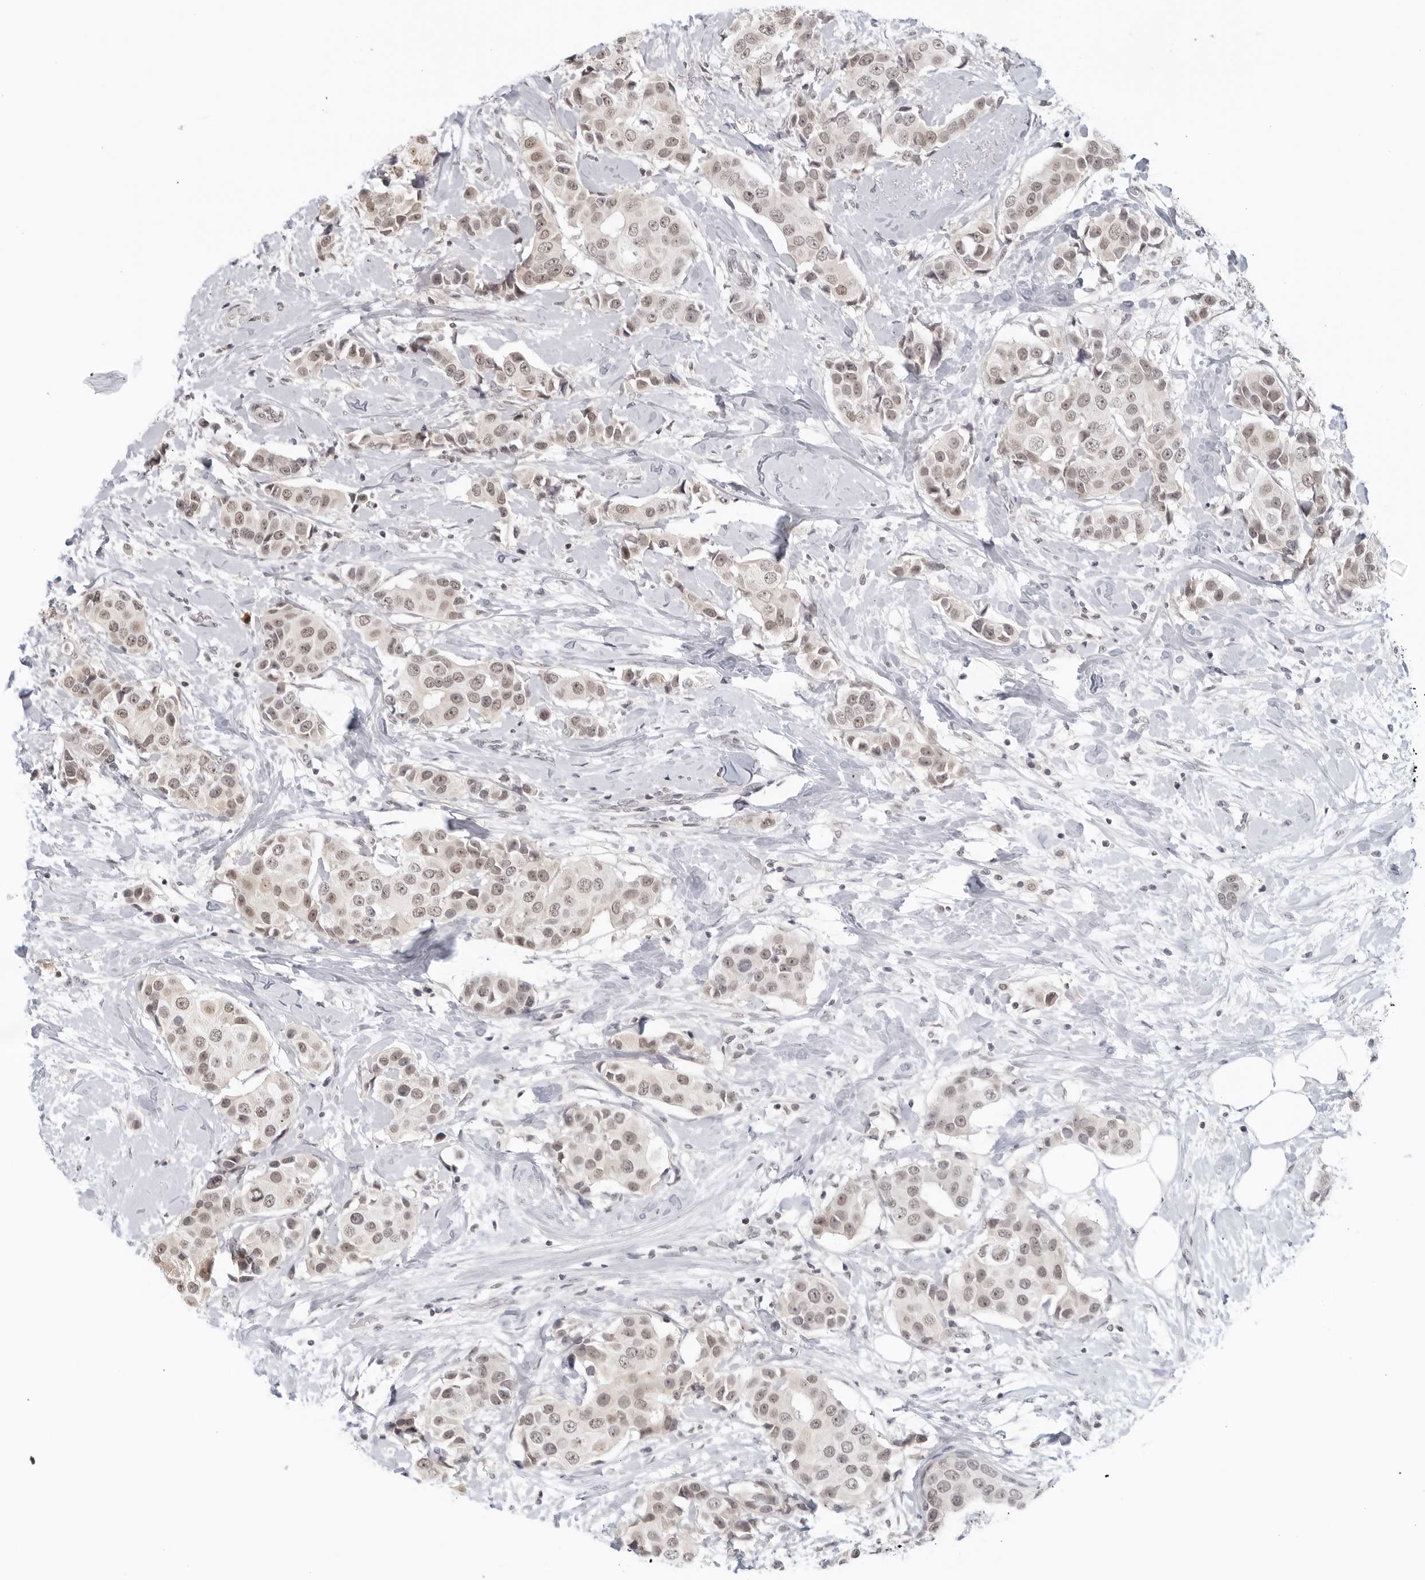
{"staining": {"intensity": "weak", "quantity": ">75%", "location": "nuclear"}, "tissue": "breast cancer", "cell_type": "Tumor cells", "image_type": "cancer", "snomed": [{"axis": "morphology", "description": "Normal tissue, NOS"}, {"axis": "morphology", "description": "Duct carcinoma"}, {"axis": "topography", "description": "Breast"}], "caption": "Human breast cancer stained with a protein marker exhibits weak staining in tumor cells.", "gene": "RAB11FIP3", "patient": {"sex": "female", "age": 39}}